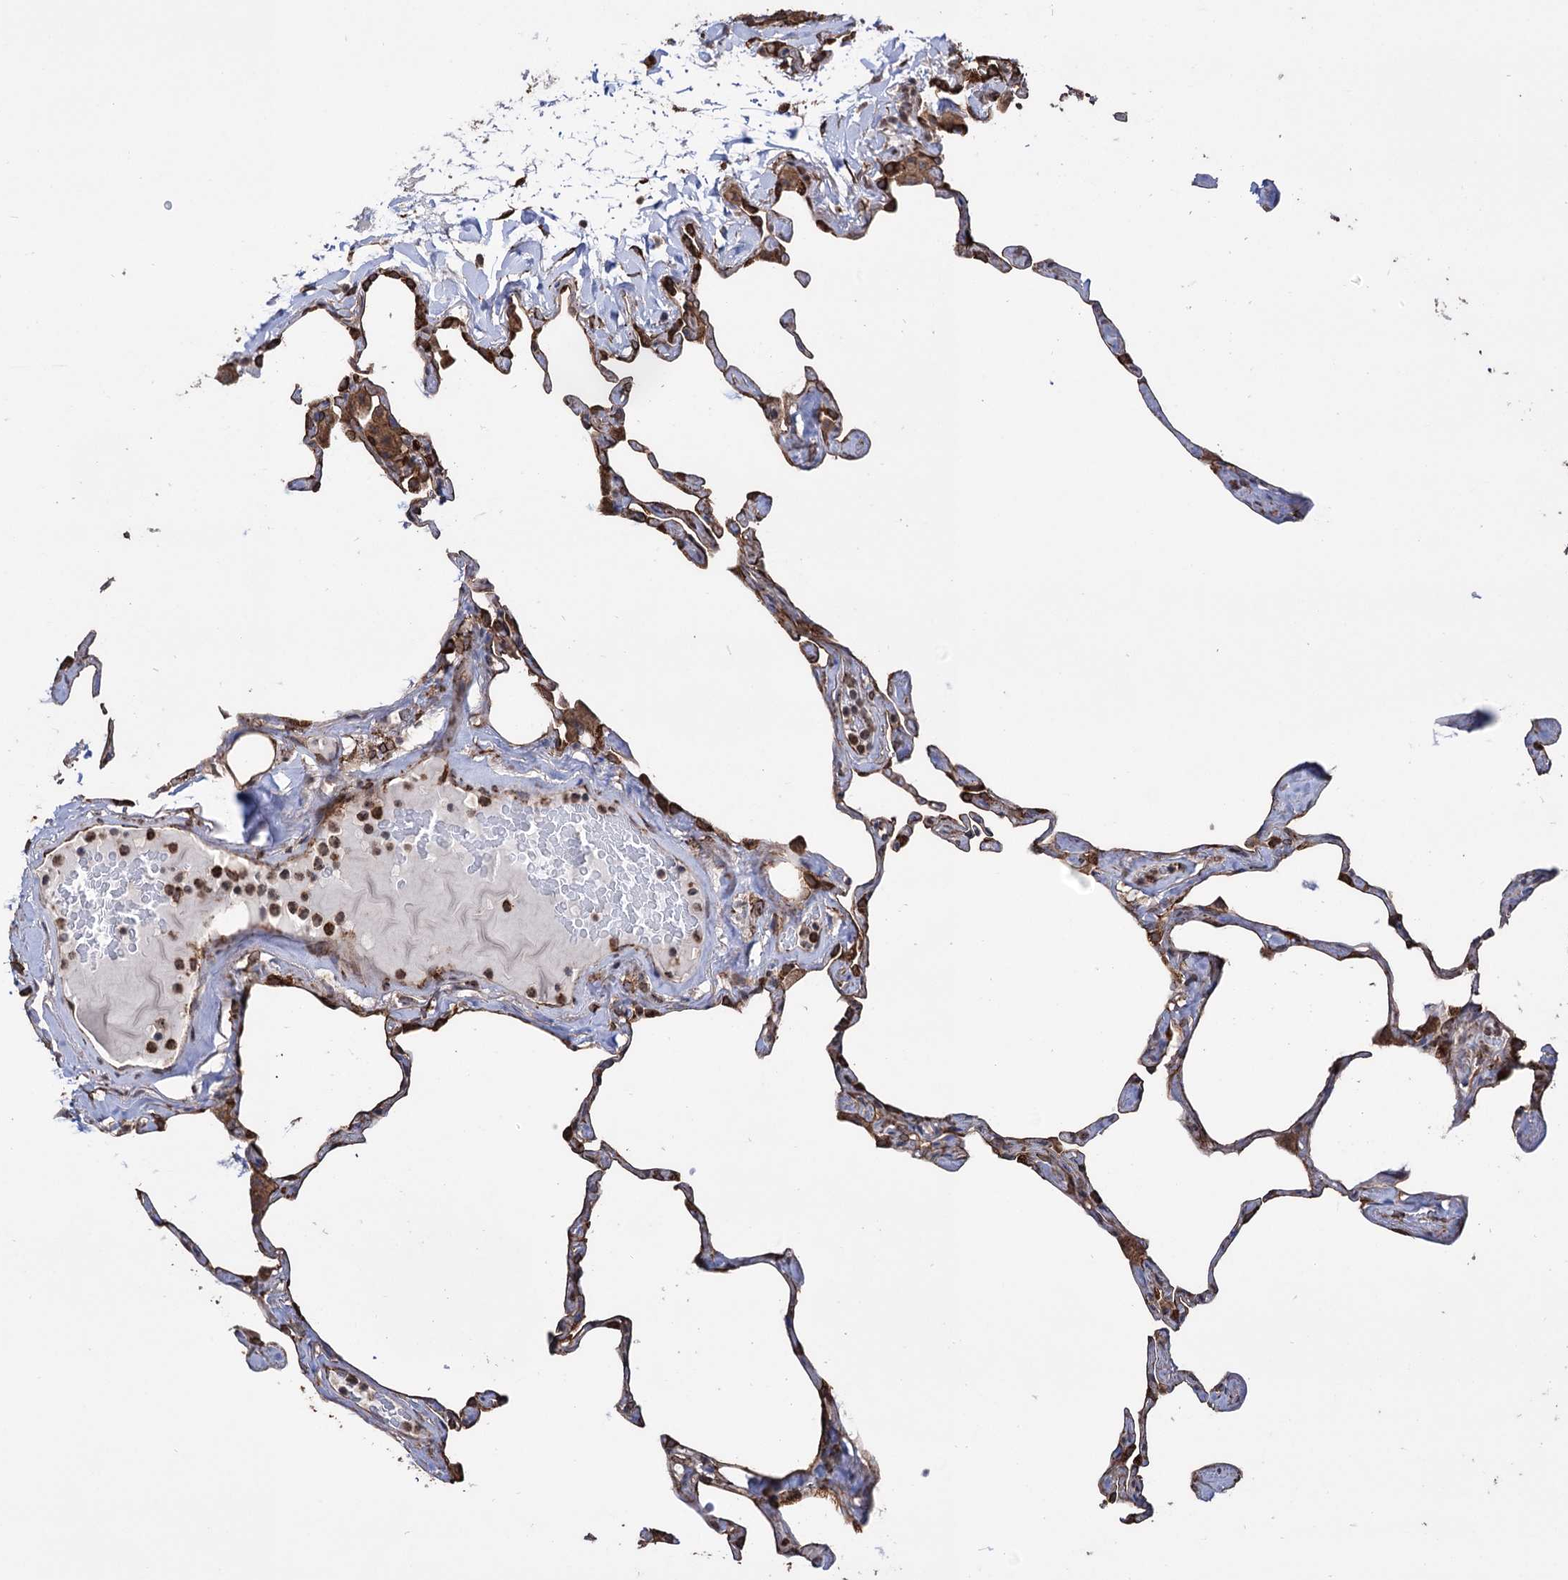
{"staining": {"intensity": "strong", "quantity": "25%-75%", "location": "cytoplasmic/membranous"}, "tissue": "lung", "cell_type": "Alveolar cells", "image_type": "normal", "snomed": [{"axis": "morphology", "description": "Normal tissue, NOS"}, {"axis": "topography", "description": "Lung"}], "caption": "This micrograph shows immunohistochemistry (IHC) staining of normal lung, with high strong cytoplasmic/membranous positivity in approximately 25%-75% of alveolar cells.", "gene": "CDAN1", "patient": {"sex": "male", "age": 65}}